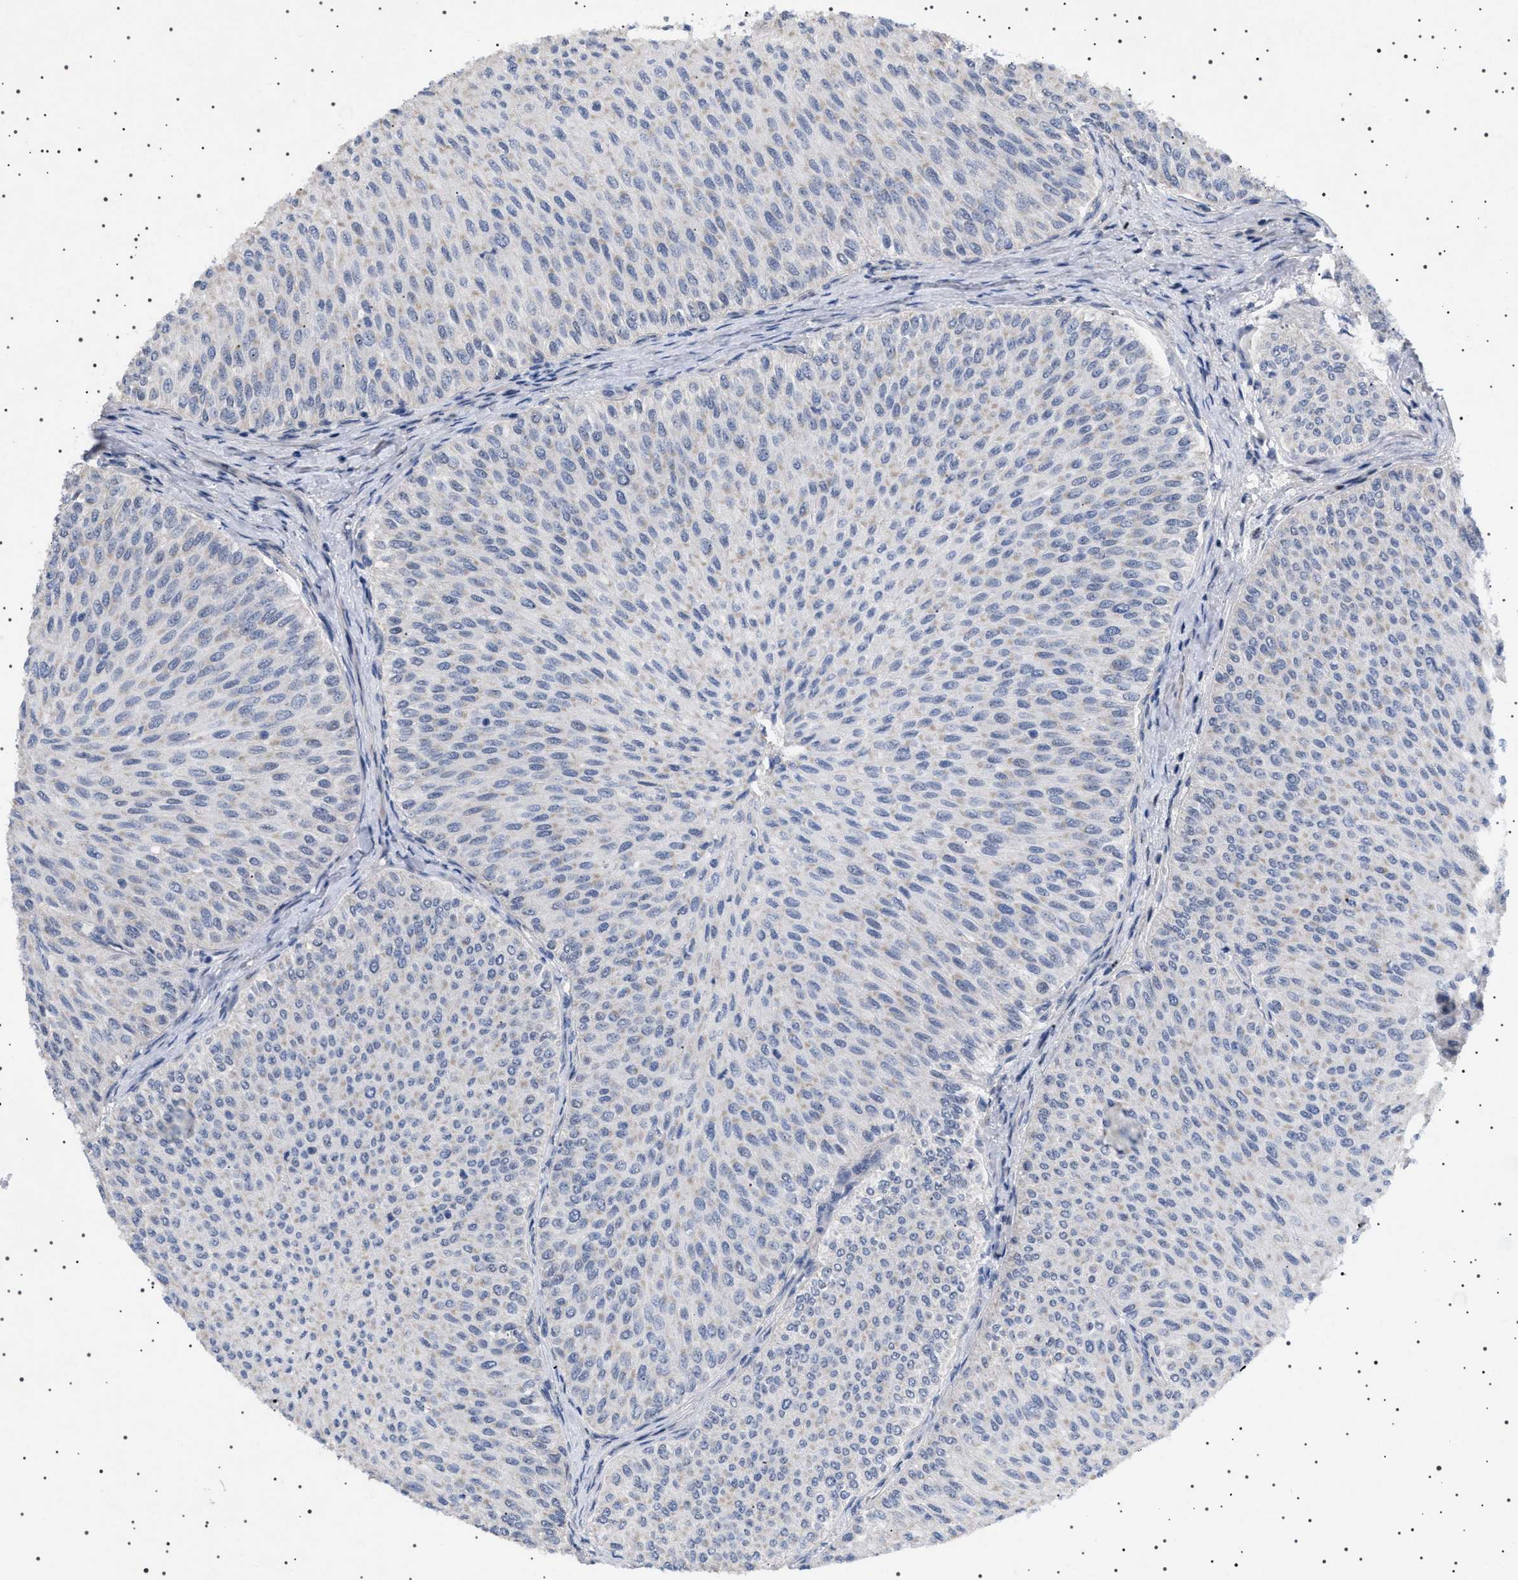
{"staining": {"intensity": "negative", "quantity": "none", "location": "none"}, "tissue": "urothelial cancer", "cell_type": "Tumor cells", "image_type": "cancer", "snomed": [{"axis": "morphology", "description": "Urothelial carcinoma, Low grade"}, {"axis": "topography", "description": "Urinary bladder"}], "caption": "Human low-grade urothelial carcinoma stained for a protein using immunohistochemistry (IHC) exhibits no staining in tumor cells.", "gene": "HTR1A", "patient": {"sex": "male", "age": 78}}